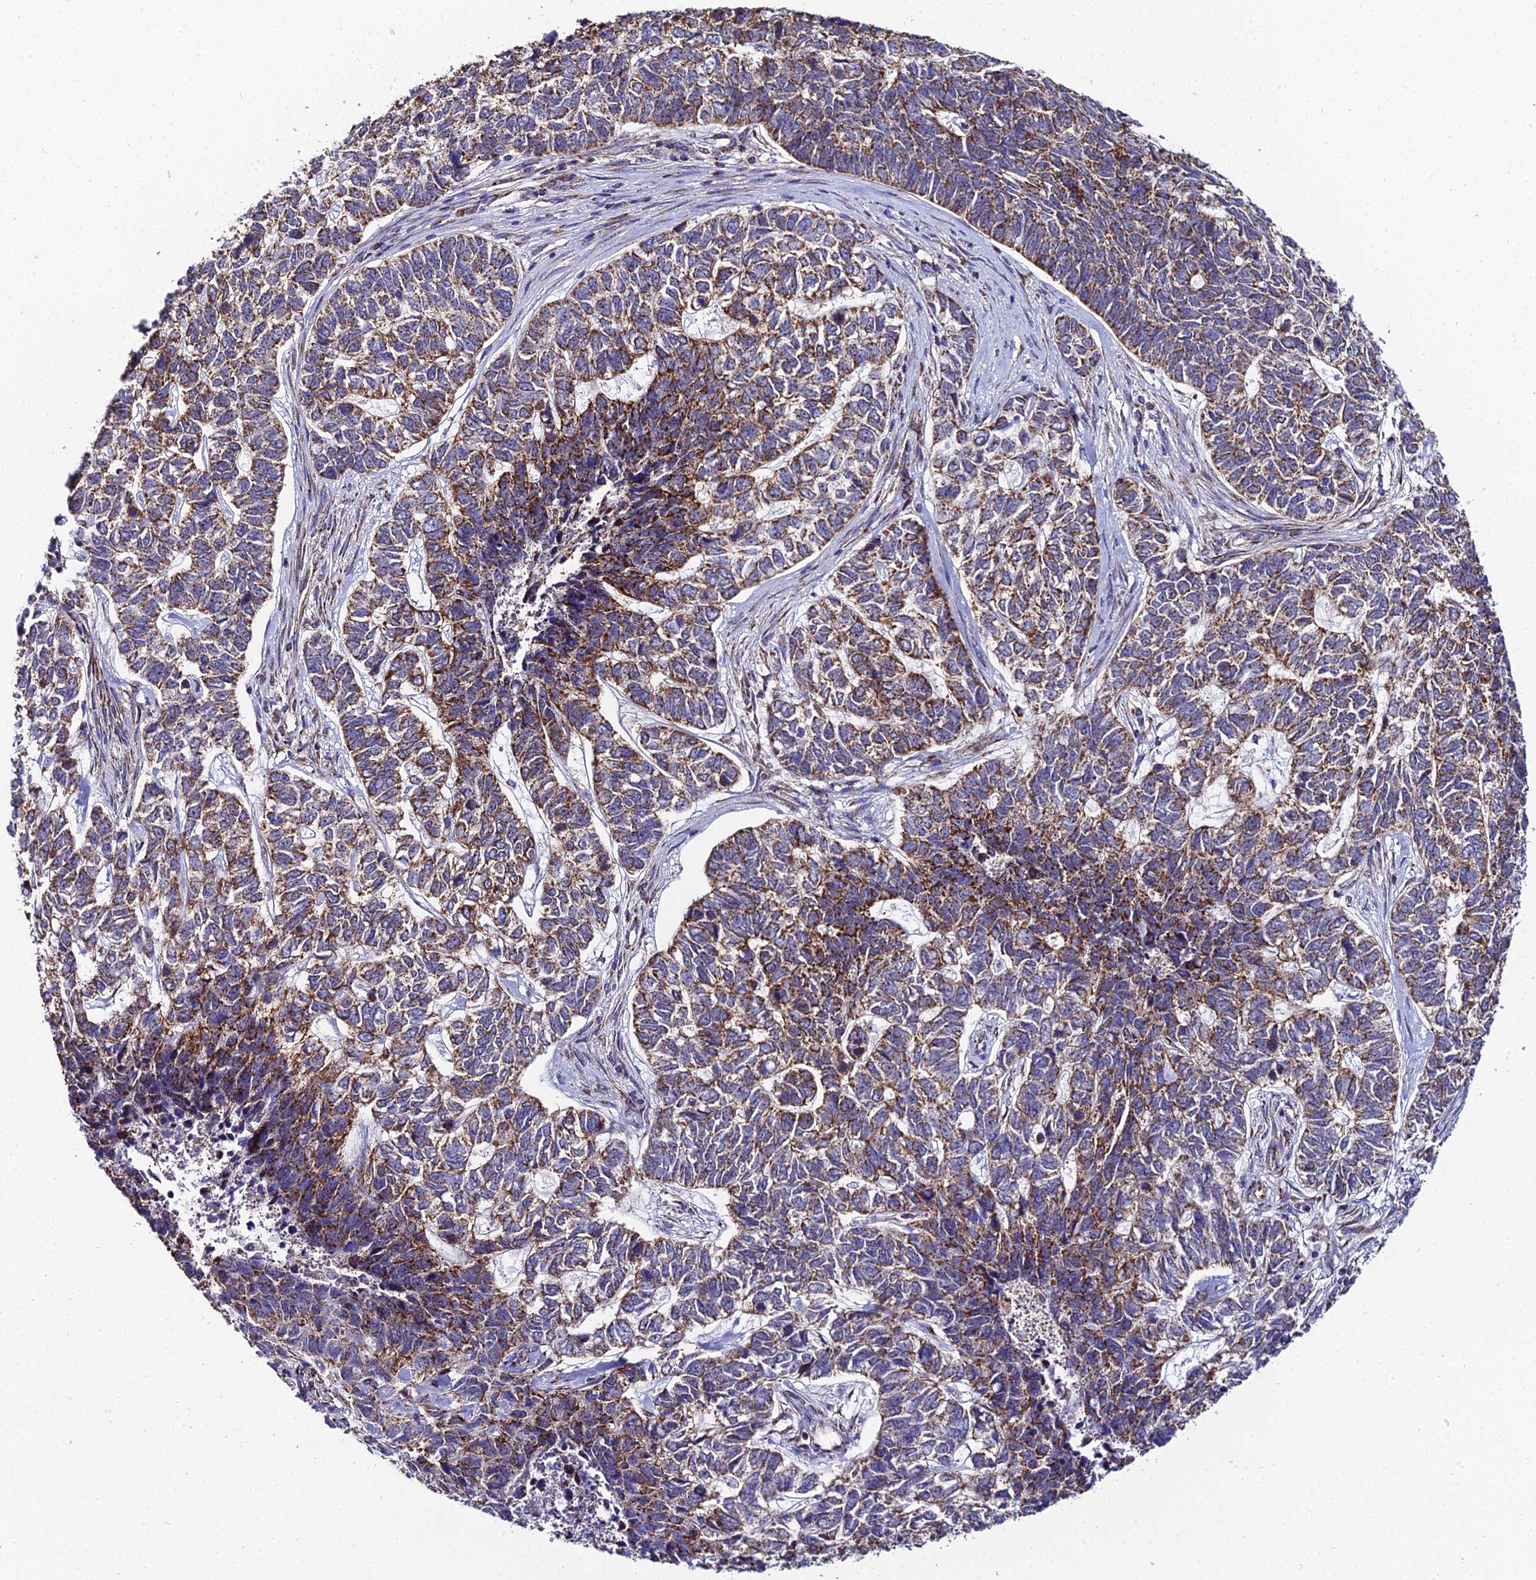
{"staining": {"intensity": "moderate", "quantity": ">75%", "location": "cytoplasmic/membranous"}, "tissue": "skin cancer", "cell_type": "Tumor cells", "image_type": "cancer", "snomed": [{"axis": "morphology", "description": "Basal cell carcinoma"}, {"axis": "topography", "description": "Skin"}], "caption": "Immunohistochemistry (IHC) photomicrograph of skin cancer stained for a protein (brown), which exhibits medium levels of moderate cytoplasmic/membranous positivity in about >75% of tumor cells.", "gene": "PSMD2", "patient": {"sex": "female", "age": 65}}